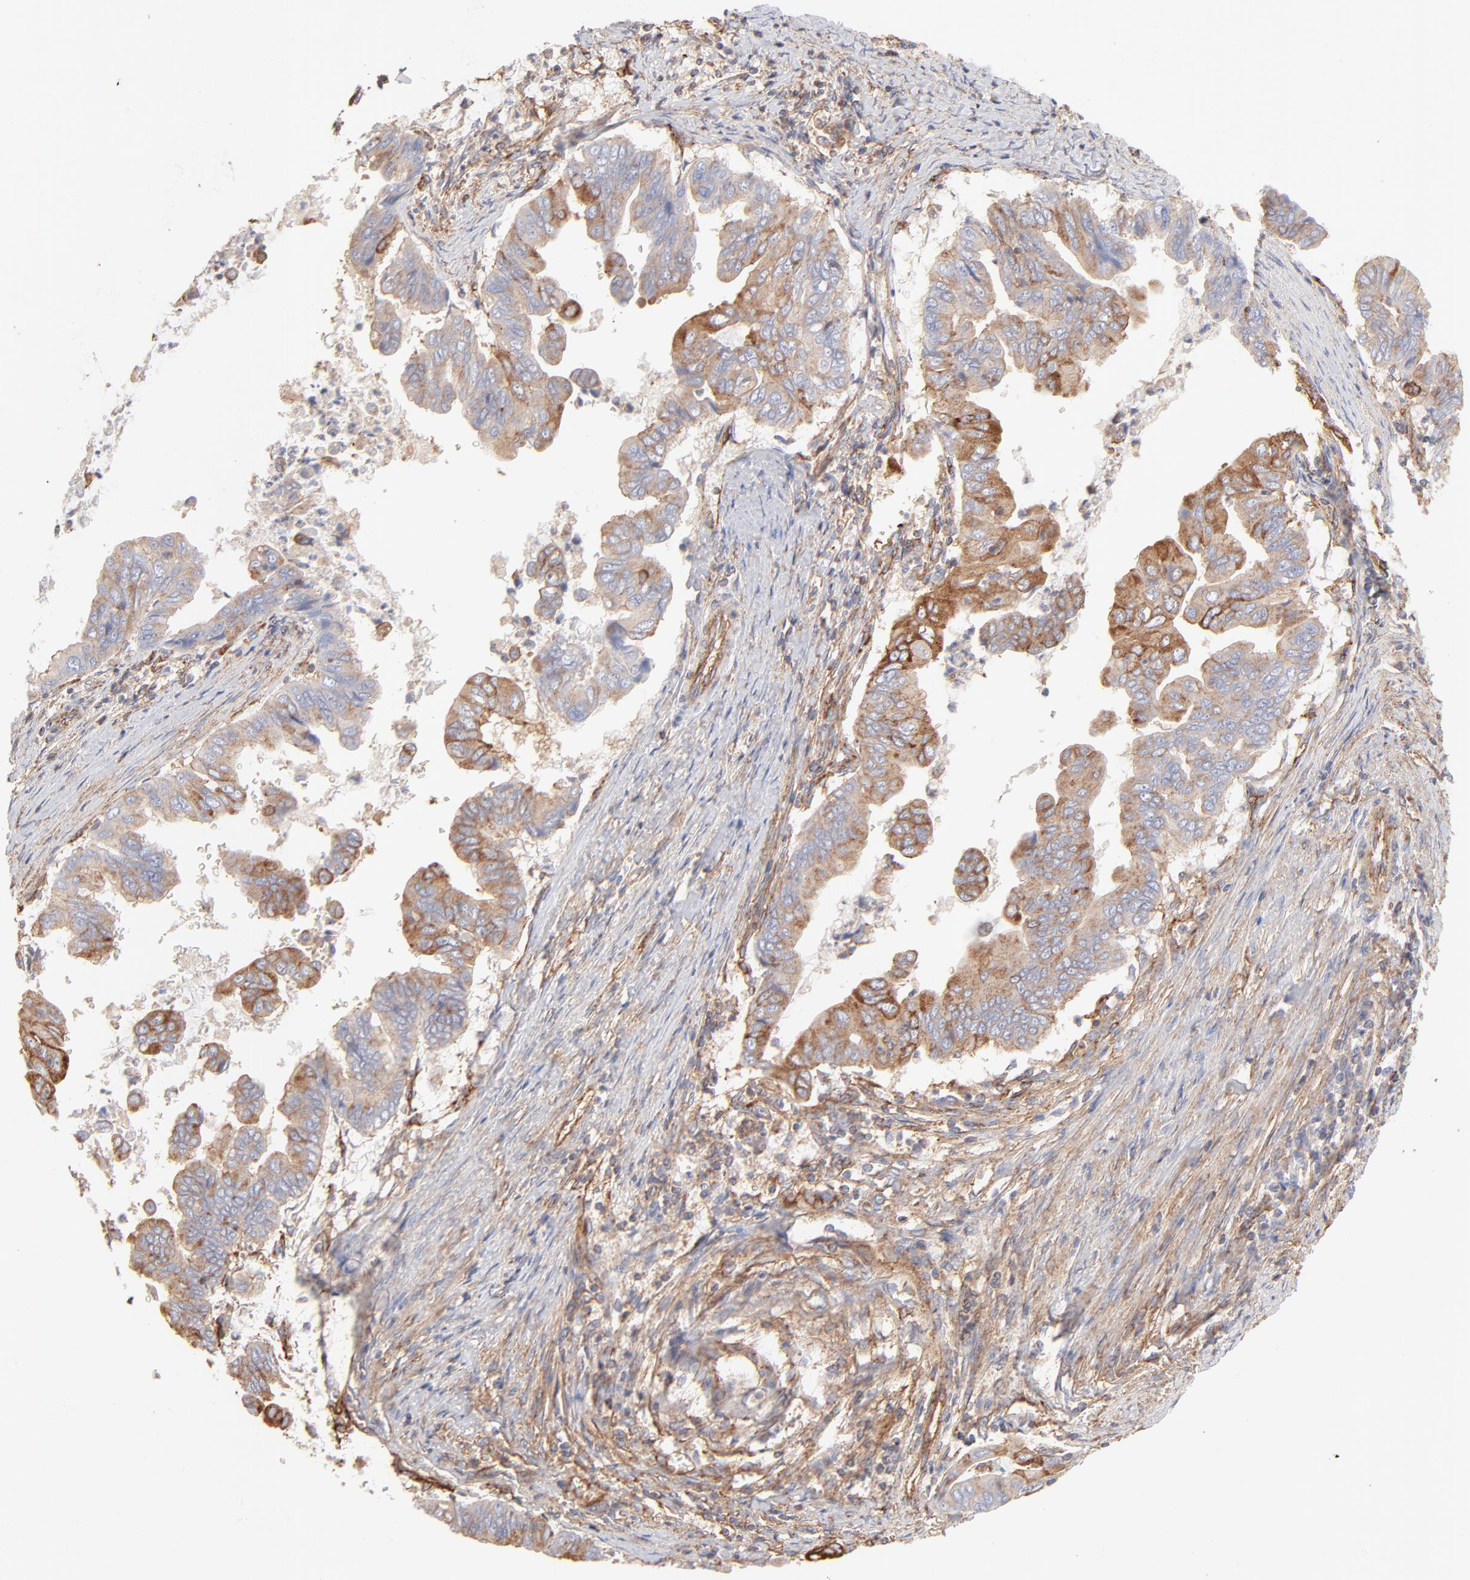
{"staining": {"intensity": "moderate", "quantity": ">75%", "location": "cytoplasmic/membranous"}, "tissue": "stomach cancer", "cell_type": "Tumor cells", "image_type": "cancer", "snomed": [{"axis": "morphology", "description": "Adenocarcinoma, NOS"}, {"axis": "topography", "description": "Stomach, upper"}], "caption": "An image of stomach adenocarcinoma stained for a protein exhibits moderate cytoplasmic/membranous brown staining in tumor cells.", "gene": "CLTB", "patient": {"sex": "male", "age": 80}}